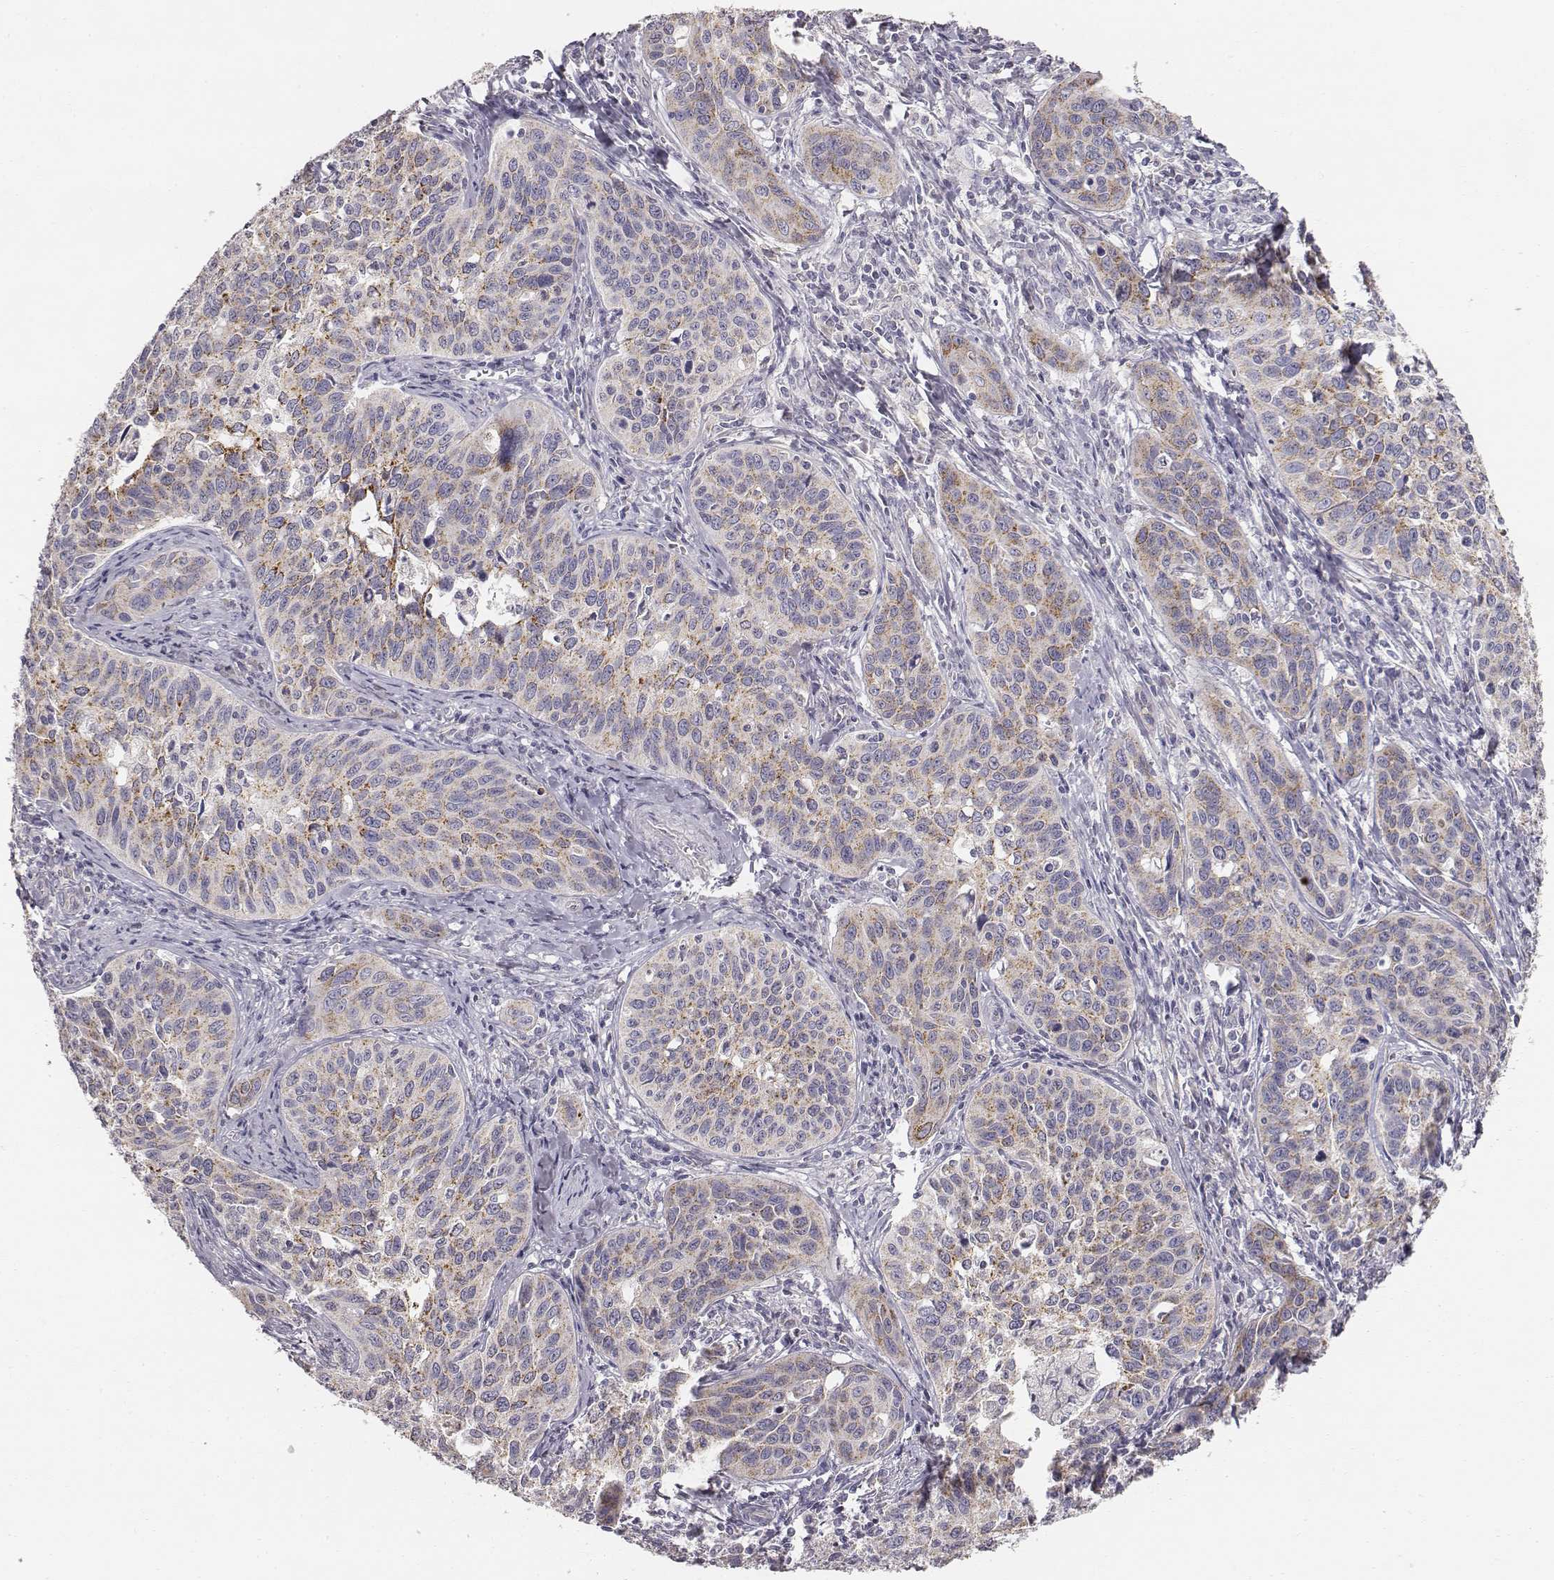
{"staining": {"intensity": "weak", "quantity": "<25%", "location": "cytoplasmic/membranous"}, "tissue": "cervical cancer", "cell_type": "Tumor cells", "image_type": "cancer", "snomed": [{"axis": "morphology", "description": "Squamous cell carcinoma, NOS"}, {"axis": "topography", "description": "Cervix"}], "caption": "Tumor cells are negative for protein expression in human cervical squamous cell carcinoma.", "gene": "ABCD3", "patient": {"sex": "female", "age": 31}}